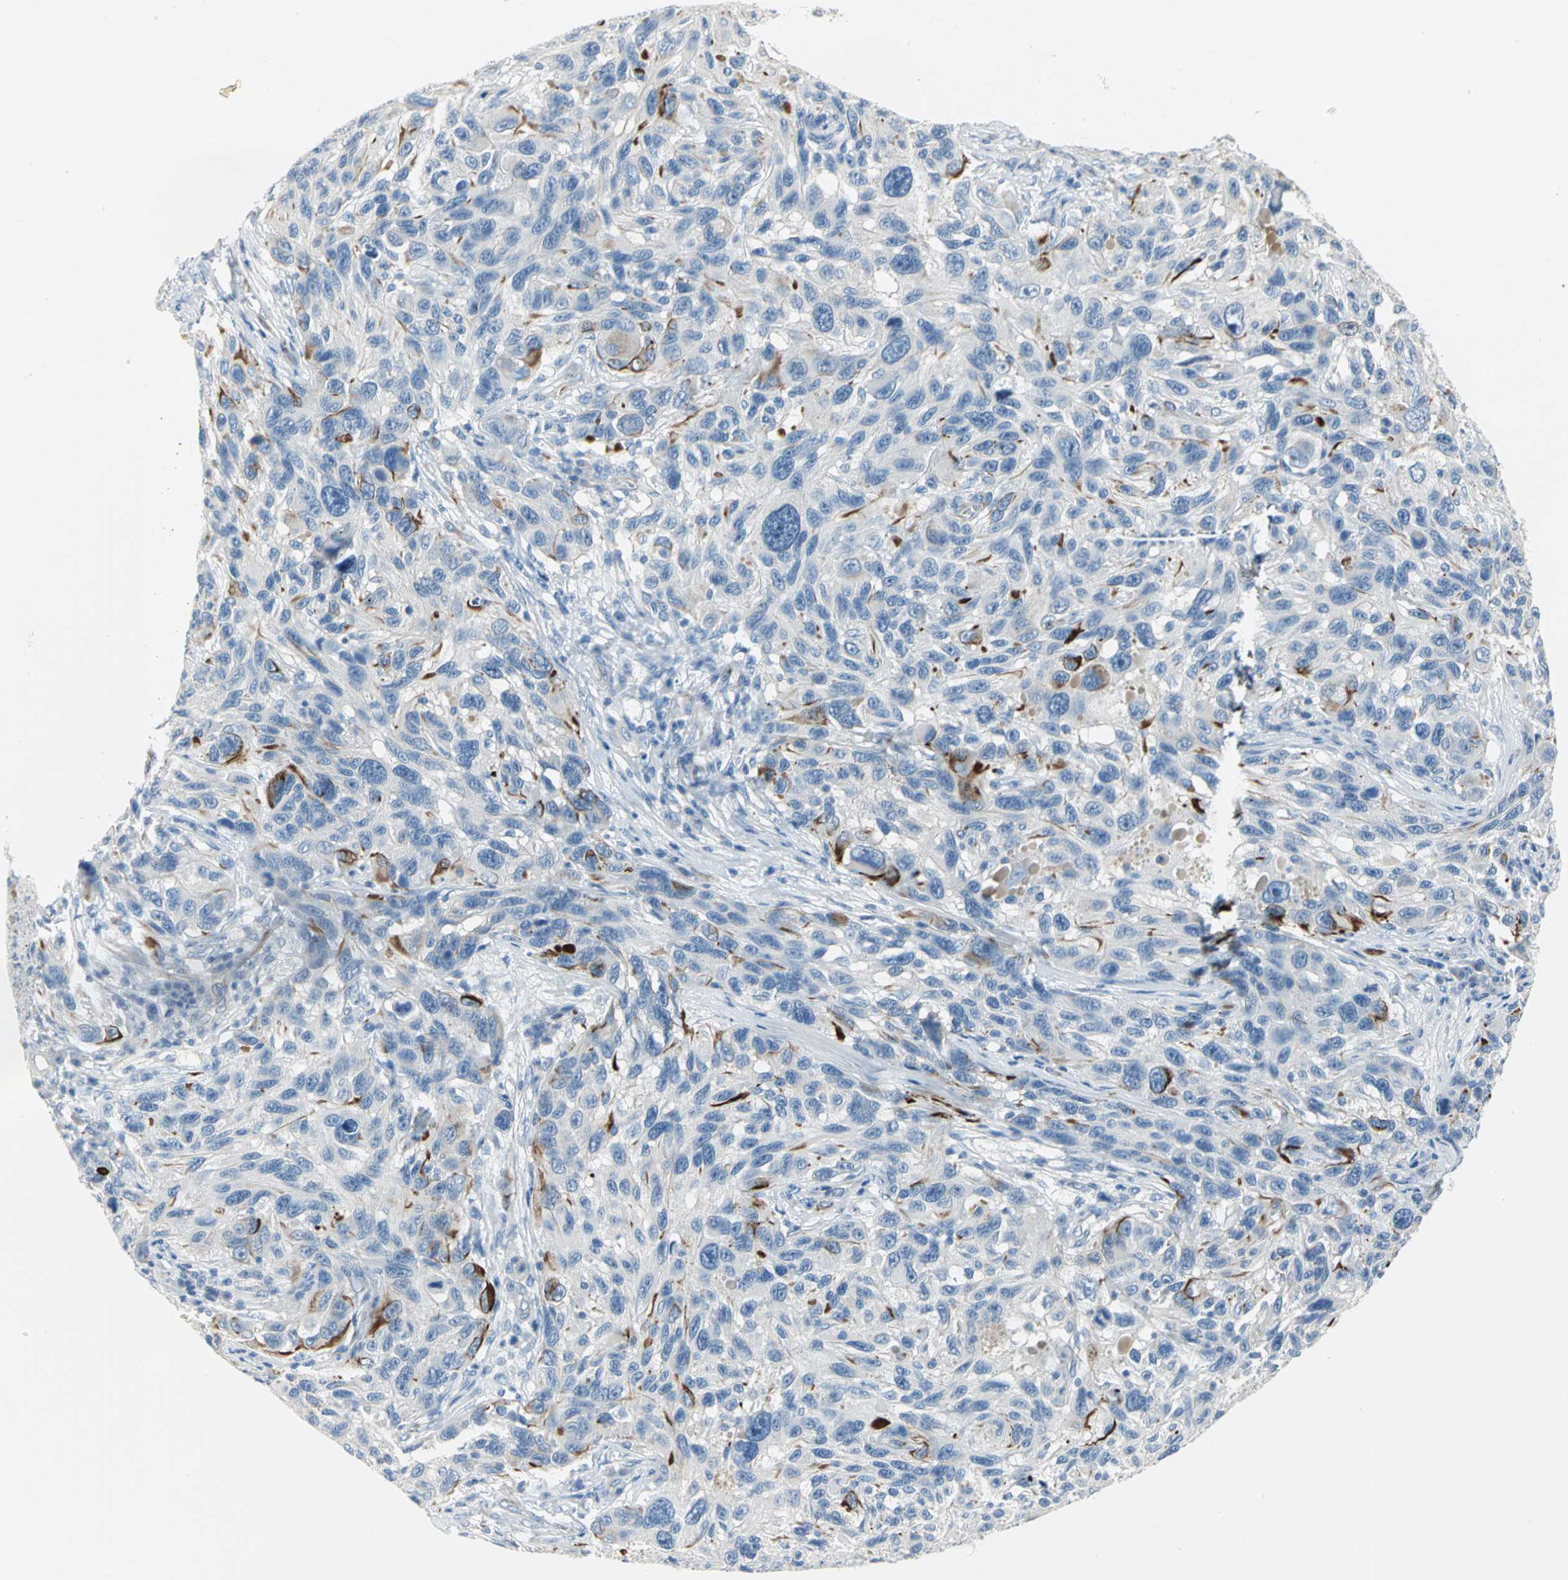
{"staining": {"intensity": "negative", "quantity": "none", "location": "none"}, "tissue": "melanoma", "cell_type": "Tumor cells", "image_type": "cancer", "snomed": [{"axis": "morphology", "description": "Malignant melanoma, NOS"}, {"axis": "topography", "description": "Skin"}], "caption": "Tumor cells are negative for brown protein staining in melanoma. The staining is performed using DAB (3,3'-diaminobenzidine) brown chromogen with nuclei counter-stained in using hematoxylin.", "gene": "ALOX15", "patient": {"sex": "male", "age": 53}}